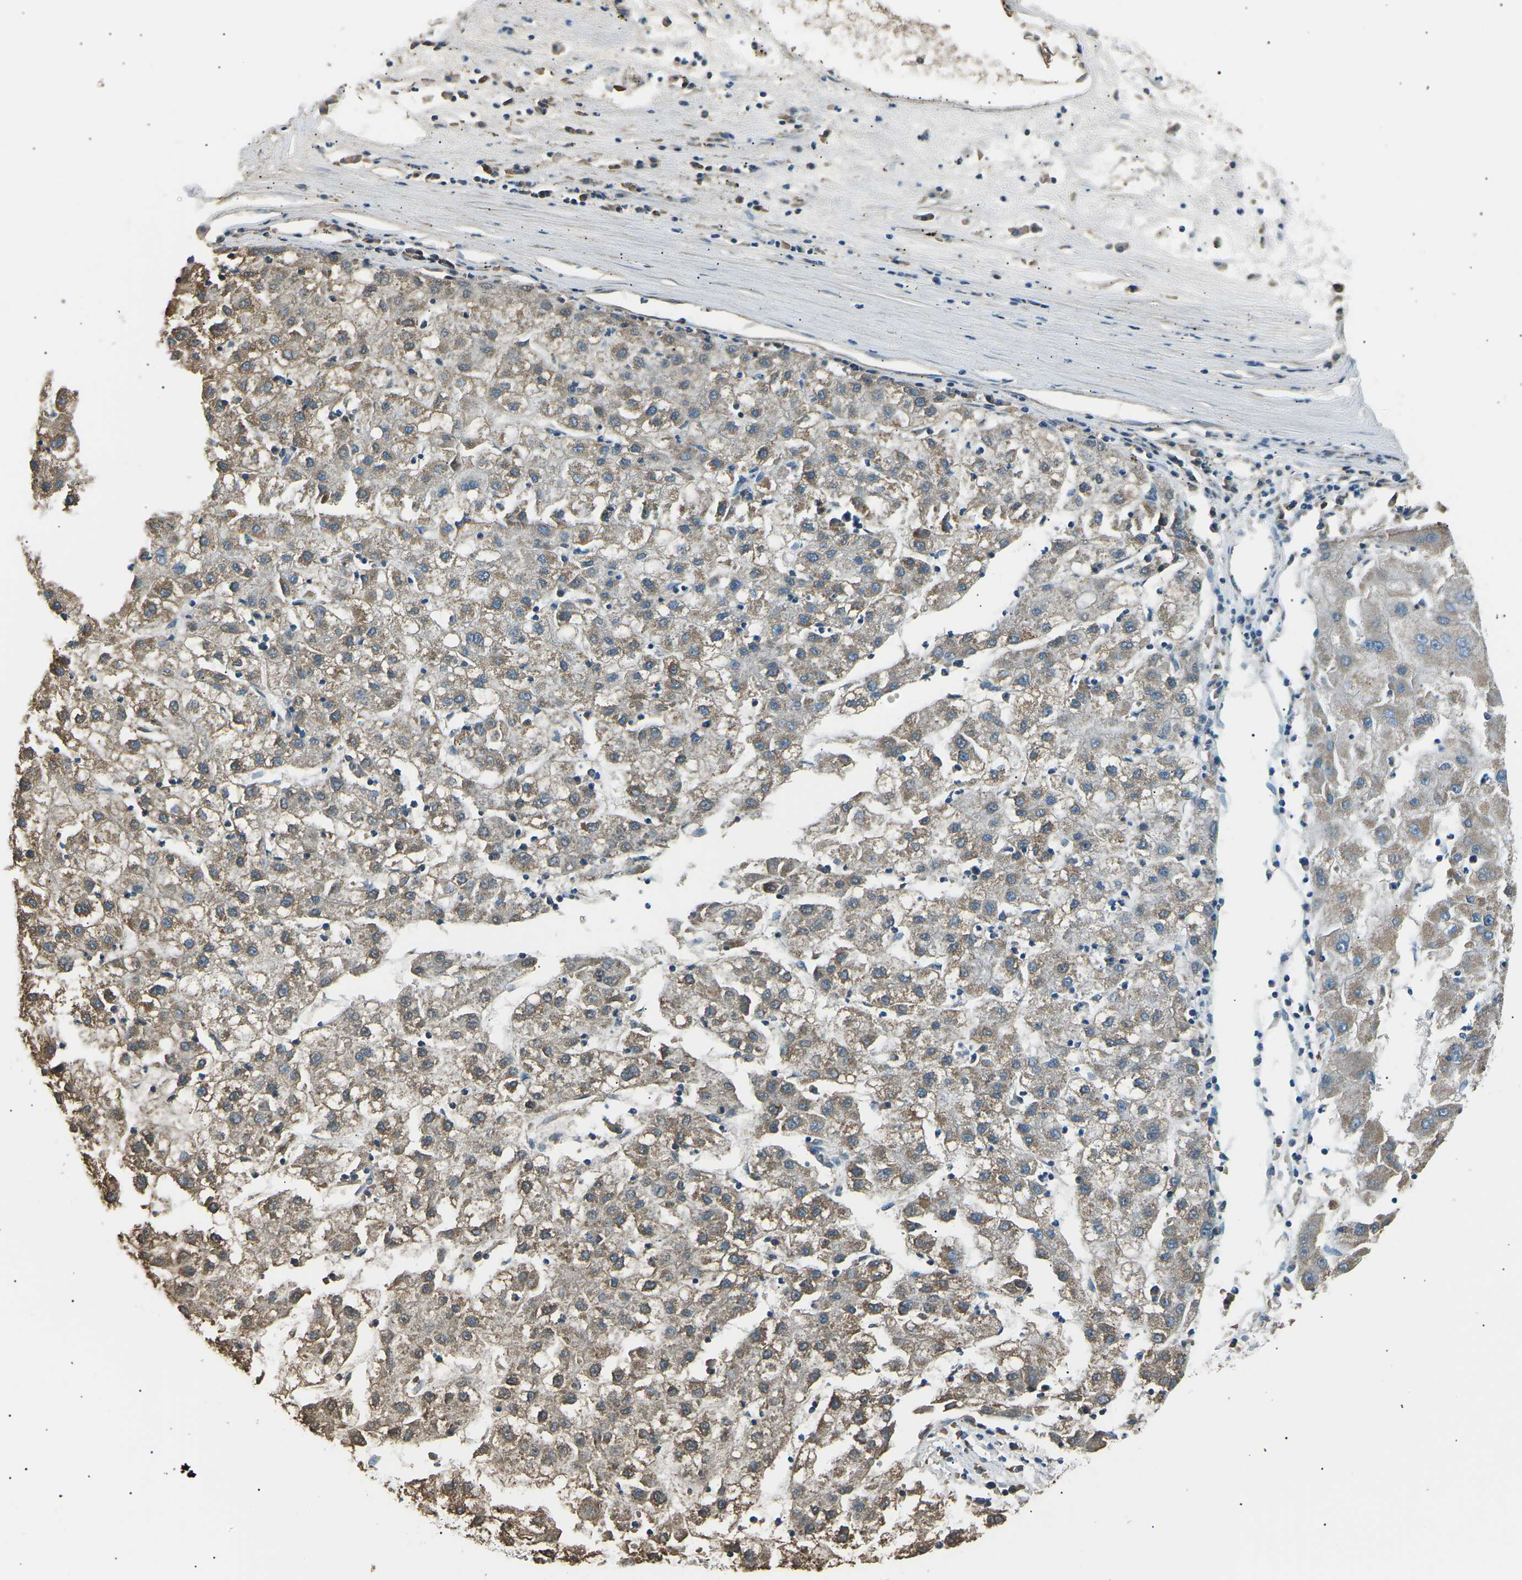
{"staining": {"intensity": "moderate", "quantity": ">75%", "location": "cytoplasmic/membranous"}, "tissue": "liver cancer", "cell_type": "Tumor cells", "image_type": "cancer", "snomed": [{"axis": "morphology", "description": "Carcinoma, Hepatocellular, NOS"}, {"axis": "topography", "description": "Liver"}], "caption": "Immunohistochemistry photomicrograph of neoplastic tissue: liver cancer (hepatocellular carcinoma) stained using immunohistochemistry (IHC) demonstrates medium levels of moderate protein expression localized specifically in the cytoplasmic/membranous of tumor cells, appearing as a cytoplasmic/membranous brown color.", "gene": "SLK", "patient": {"sex": "male", "age": 72}}